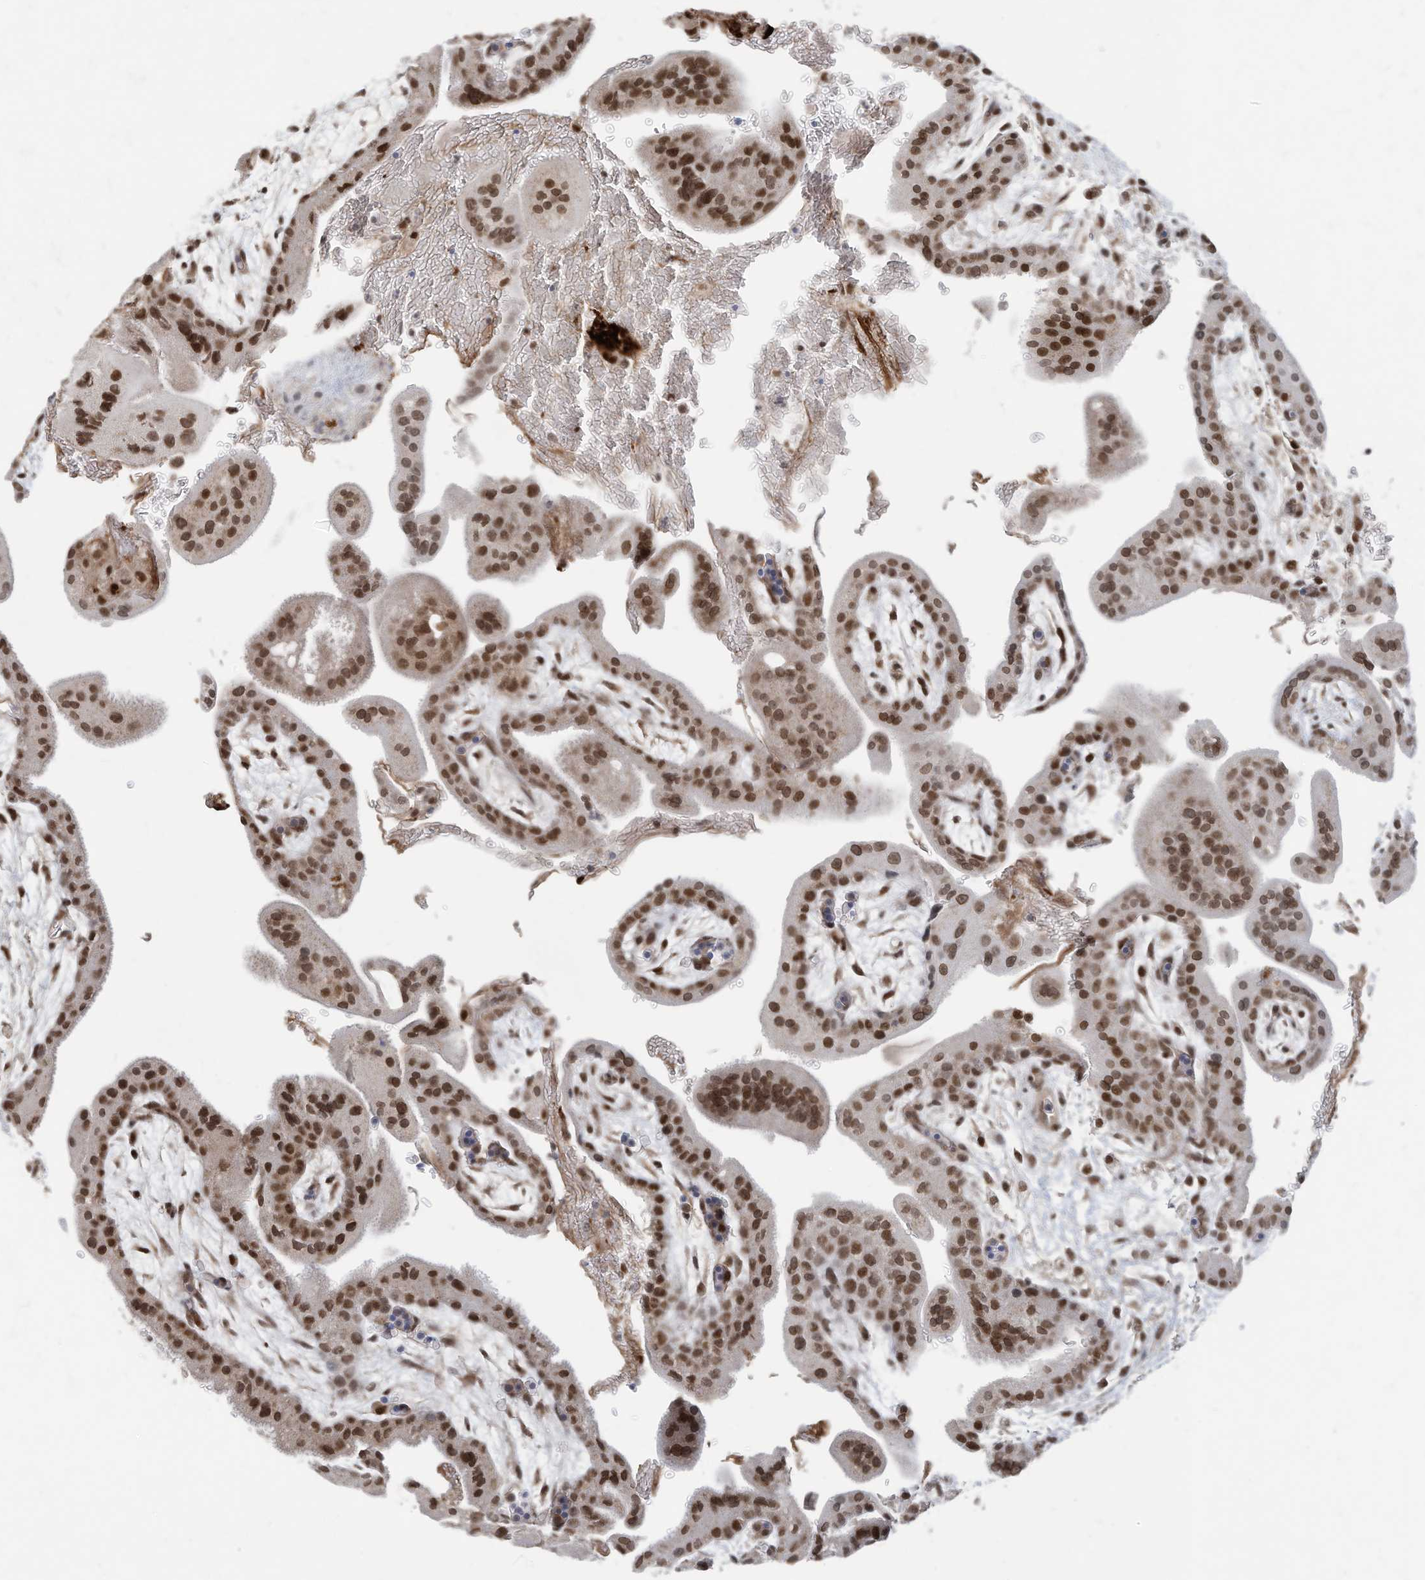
{"staining": {"intensity": "moderate", "quantity": ">75%", "location": "cytoplasmic/membranous,nuclear"}, "tissue": "placenta", "cell_type": "Decidual cells", "image_type": "normal", "snomed": [{"axis": "morphology", "description": "Normal tissue, NOS"}, {"axis": "topography", "description": "Placenta"}], "caption": "The photomicrograph shows staining of unremarkable placenta, revealing moderate cytoplasmic/membranous,nuclear protein staining (brown color) within decidual cells.", "gene": "OGT", "patient": {"sex": "female", "age": 35}}